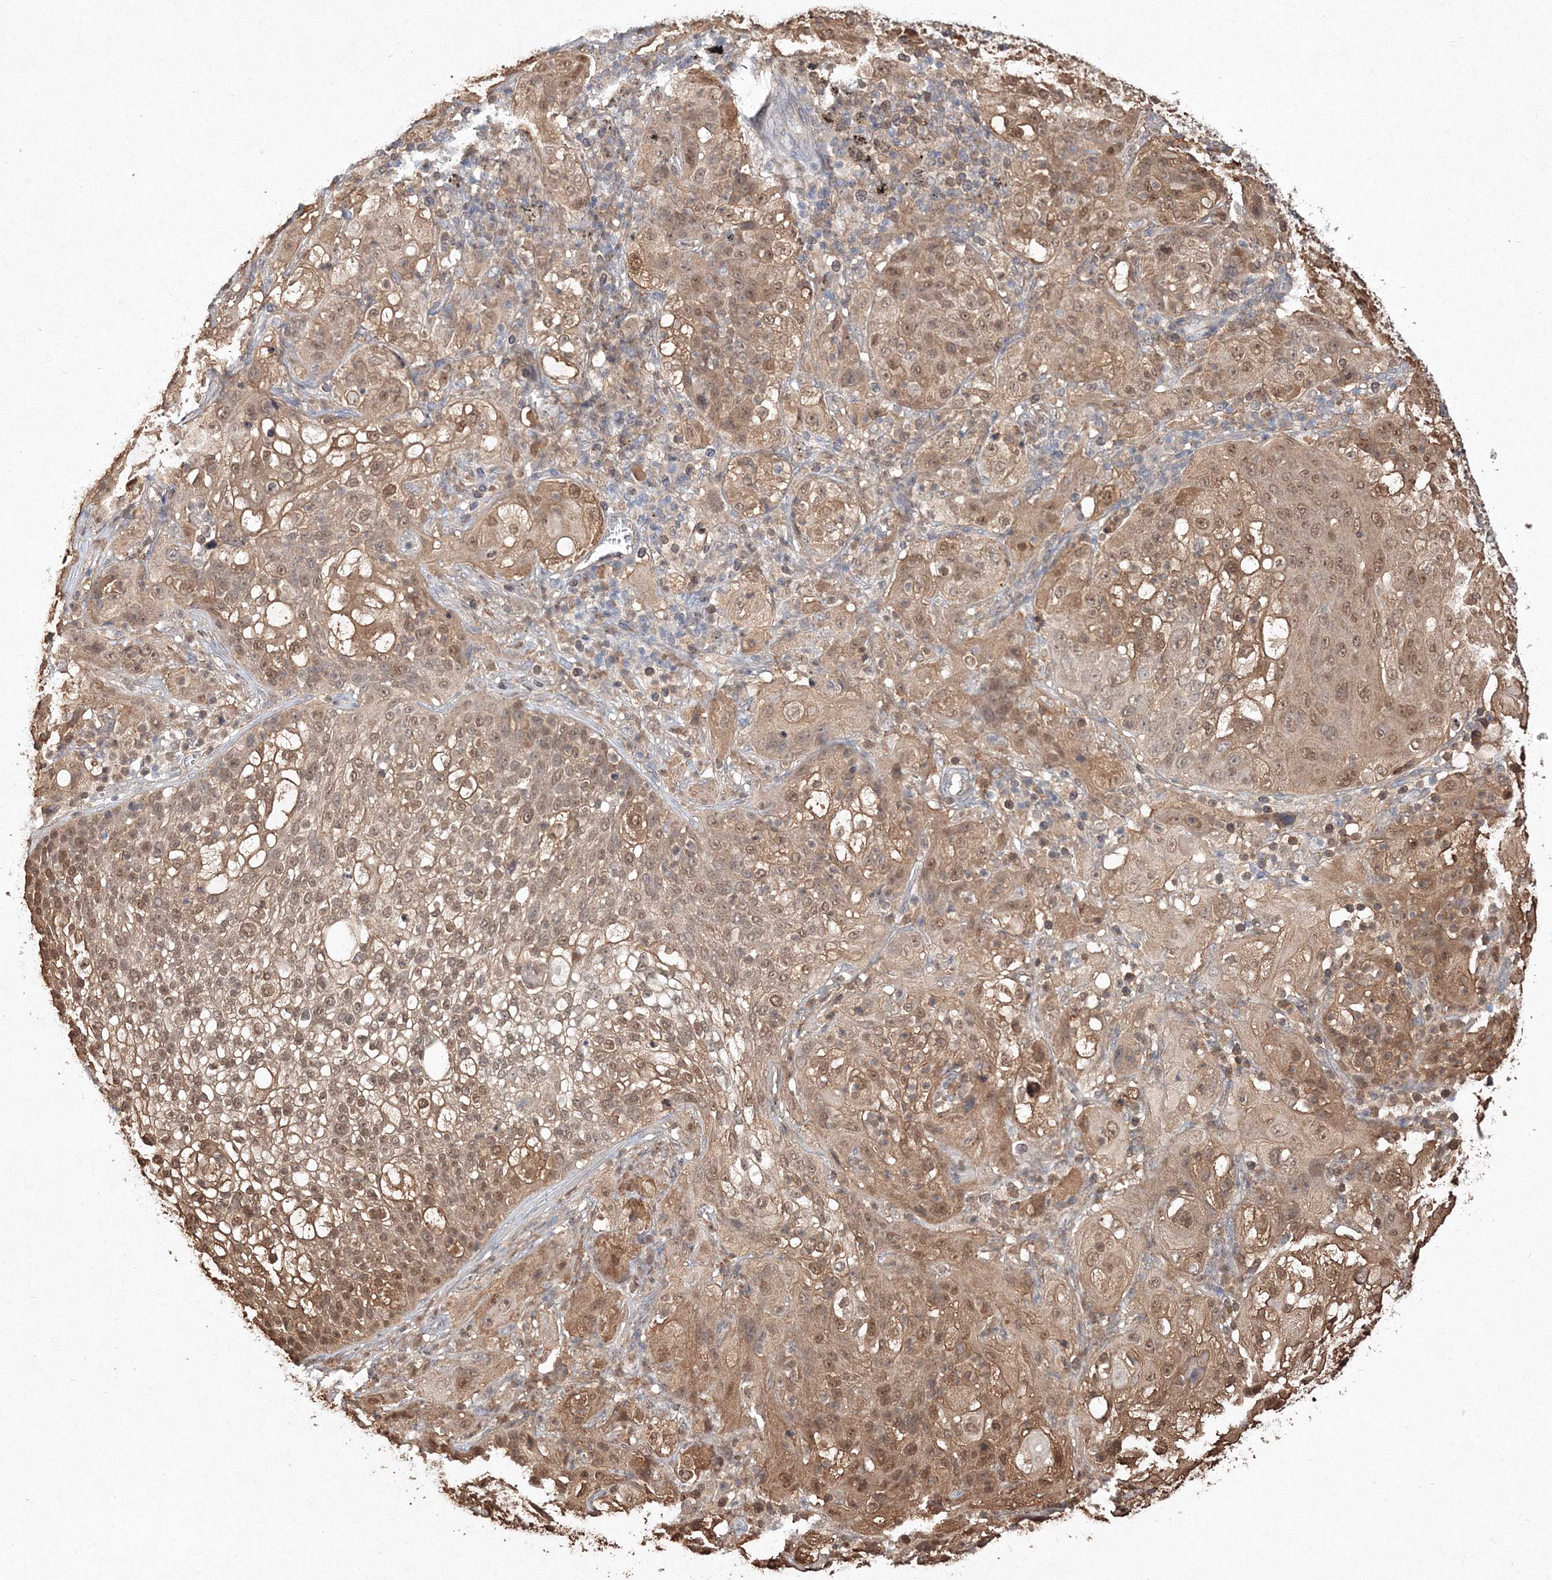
{"staining": {"intensity": "moderate", "quantity": ">75%", "location": "cytoplasmic/membranous,nuclear"}, "tissue": "lung cancer", "cell_type": "Tumor cells", "image_type": "cancer", "snomed": [{"axis": "morphology", "description": "Inflammation, NOS"}, {"axis": "morphology", "description": "Squamous cell carcinoma, NOS"}, {"axis": "topography", "description": "Lymph node"}, {"axis": "topography", "description": "Soft tissue"}, {"axis": "topography", "description": "Lung"}], "caption": "The image shows immunohistochemical staining of lung cancer (squamous cell carcinoma). There is moderate cytoplasmic/membranous and nuclear expression is seen in about >75% of tumor cells. (DAB (3,3'-diaminobenzidine) IHC, brown staining for protein, blue staining for nuclei).", "gene": "S100A11", "patient": {"sex": "male", "age": 66}}